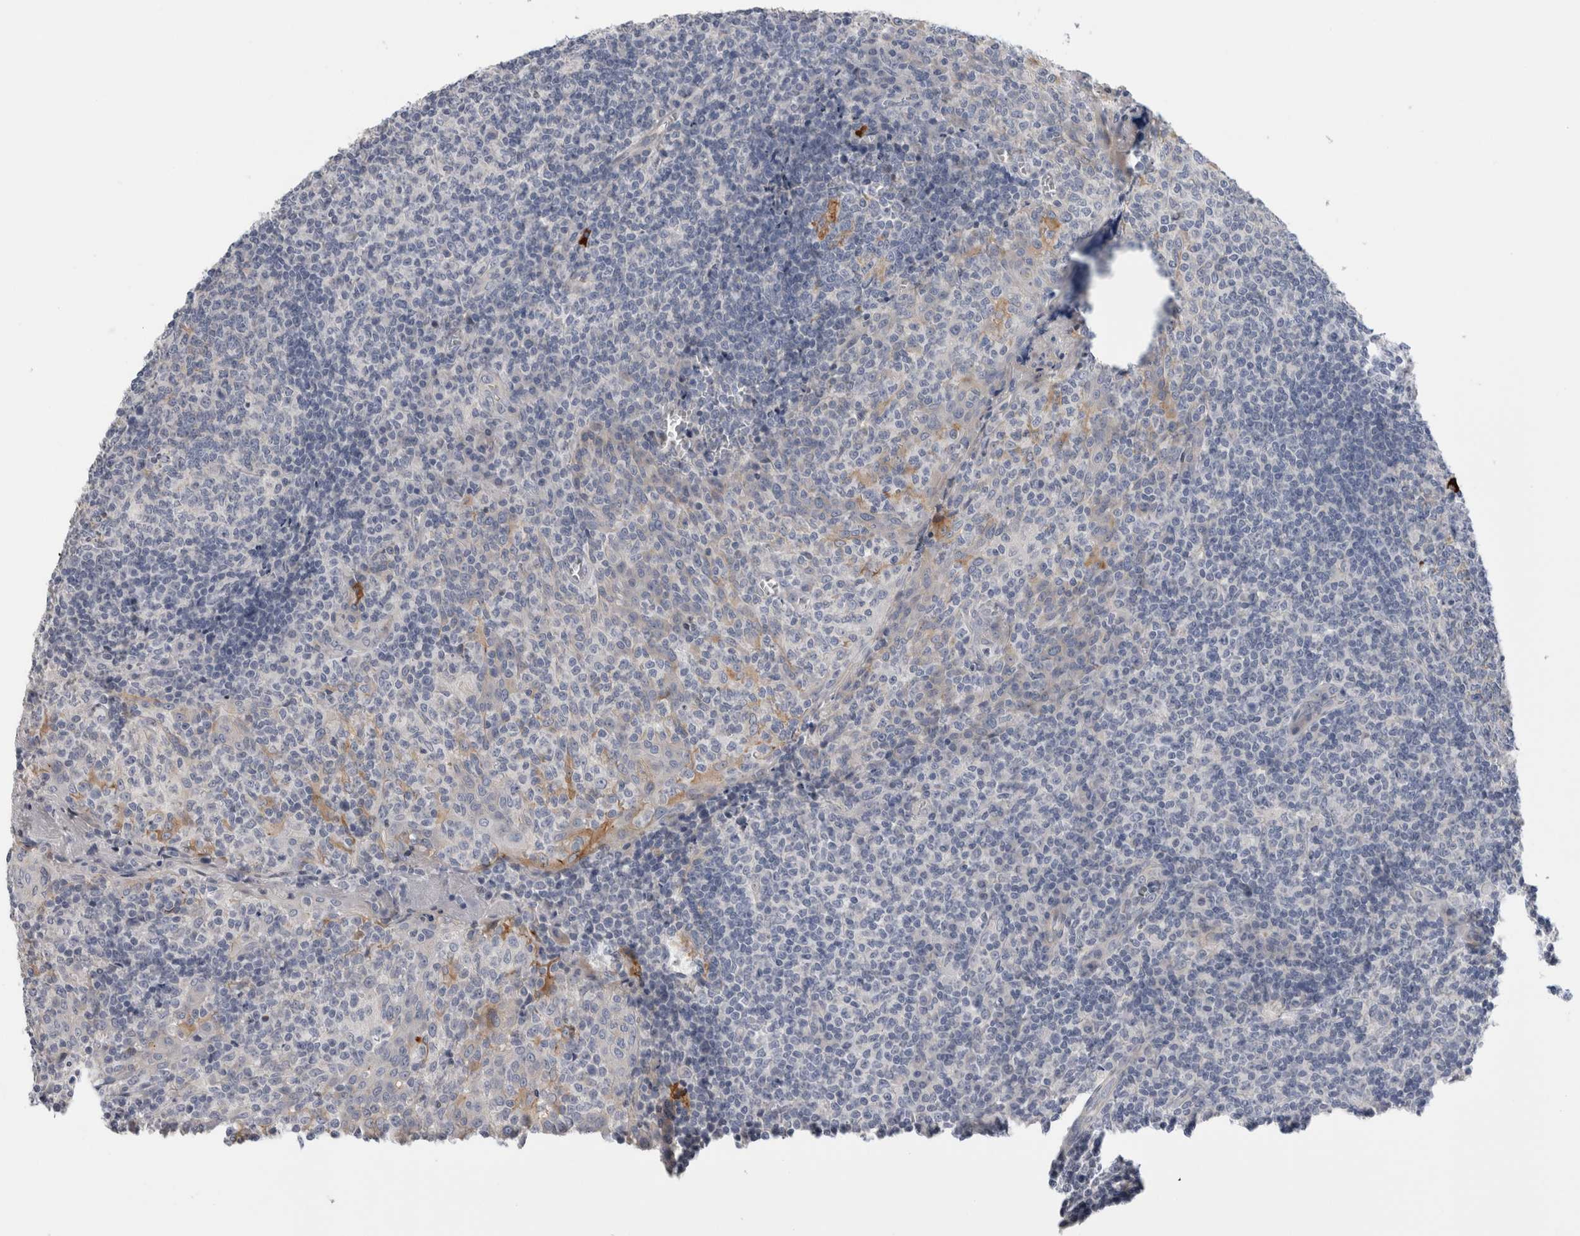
{"staining": {"intensity": "moderate", "quantity": "<25%", "location": "cytoplasmic/membranous"}, "tissue": "tonsil", "cell_type": "Germinal center cells", "image_type": "normal", "snomed": [{"axis": "morphology", "description": "Normal tissue, NOS"}, {"axis": "topography", "description": "Tonsil"}], "caption": "Protein analysis of normal tonsil reveals moderate cytoplasmic/membranous expression in about <25% of germinal center cells. (IHC, brightfield microscopy, high magnification).", "gene": "SLC20A2", "patient": {"sex": "female", "age": 19}}